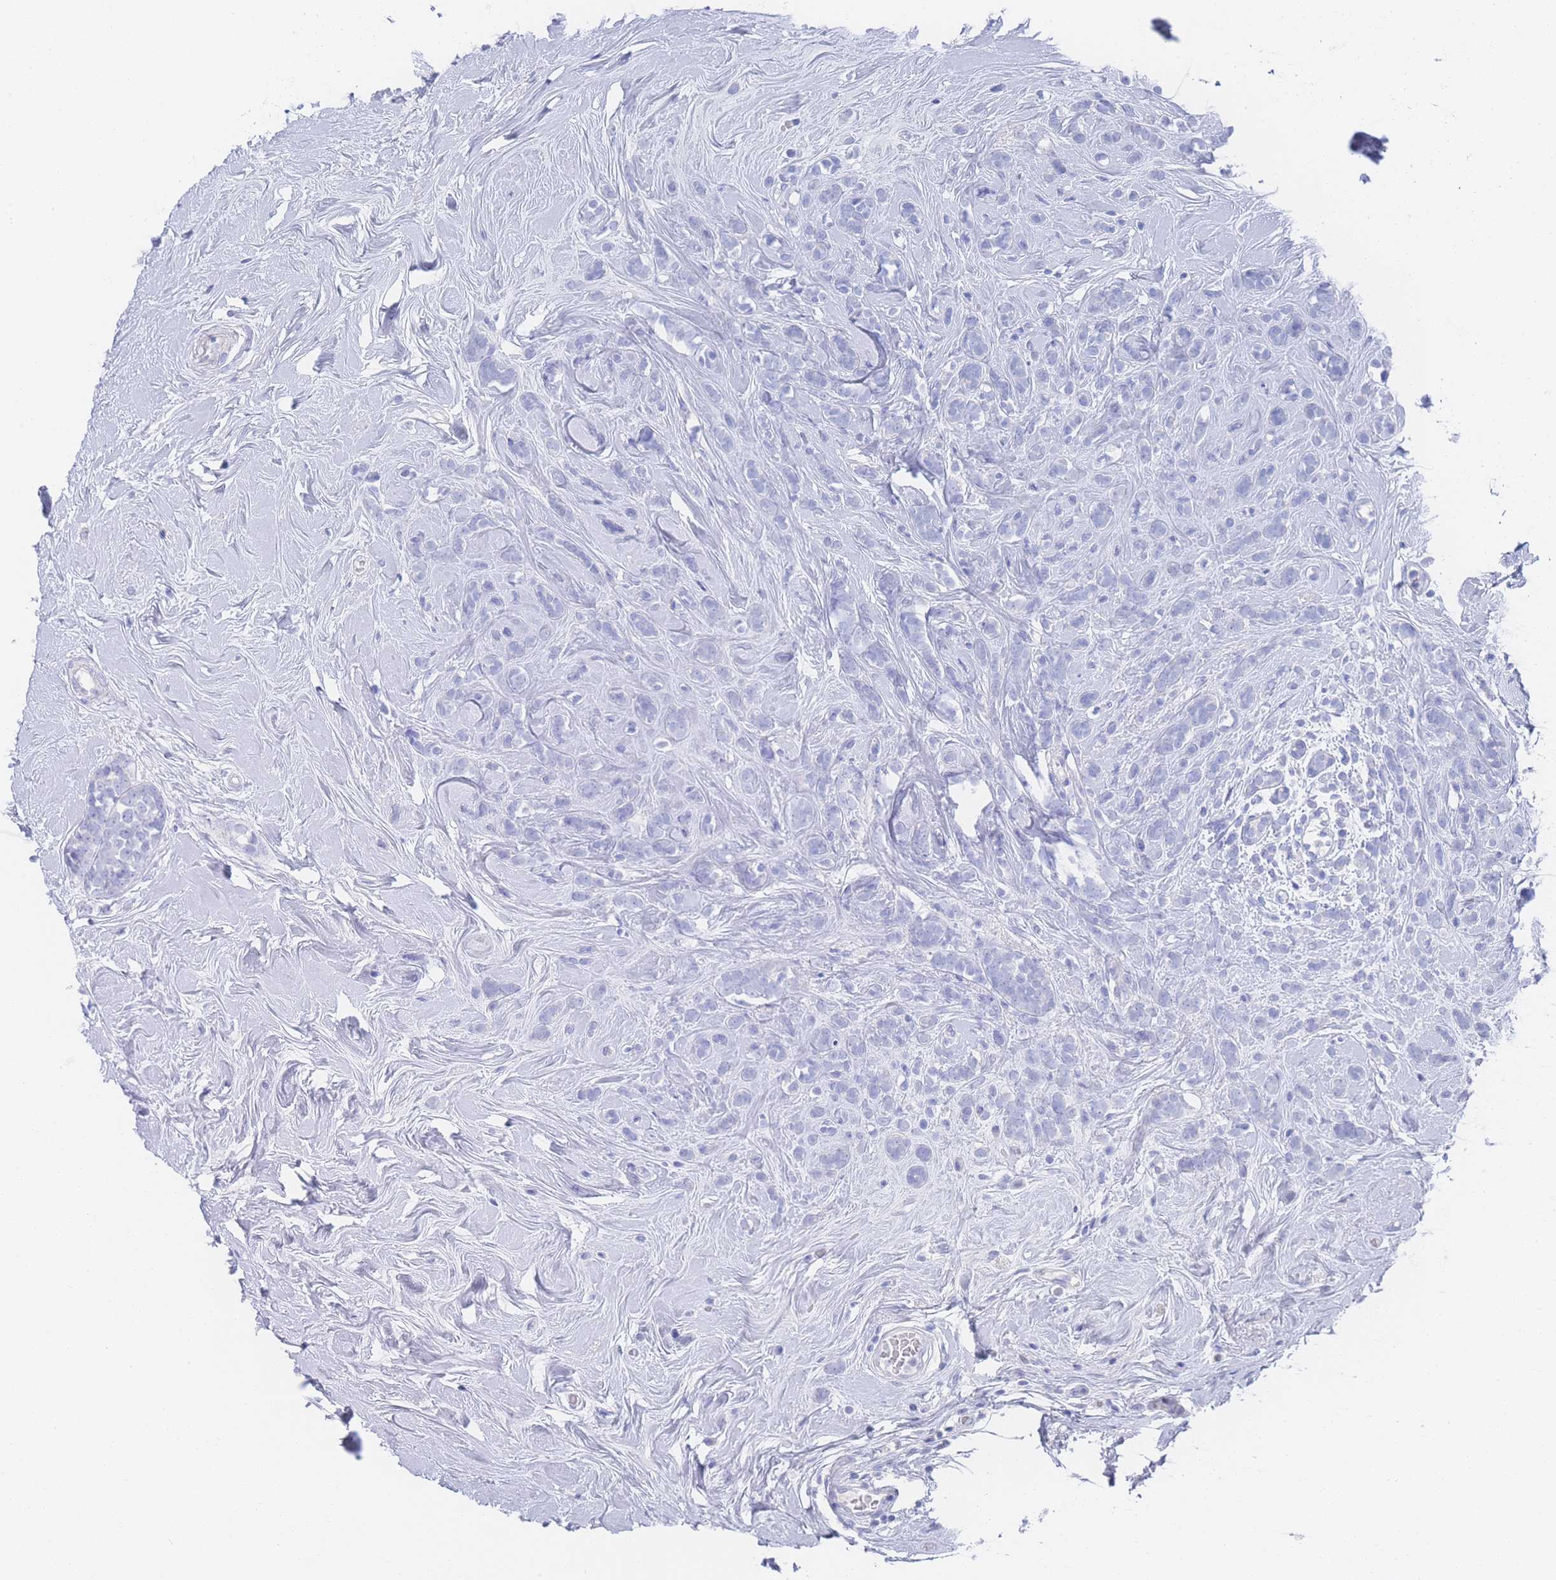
{"staining": {"intensity": "negative", "quantity": "none", "location": "none"}, "tissue": "breast cancer", "cell_type": "Tumor cells", "image_type": "cancer", "snomed": [{"axis": "morphology", "description": "Lobular carcinoma"}, {"axis": "topography", "description": "Breast"}], "caption": "Protein analysis of breast lobular carcinoma reveals no significant positivity in tumor cells.", "gene": "LRRC37A", "patient": {"sex": "female", "age": 58}}